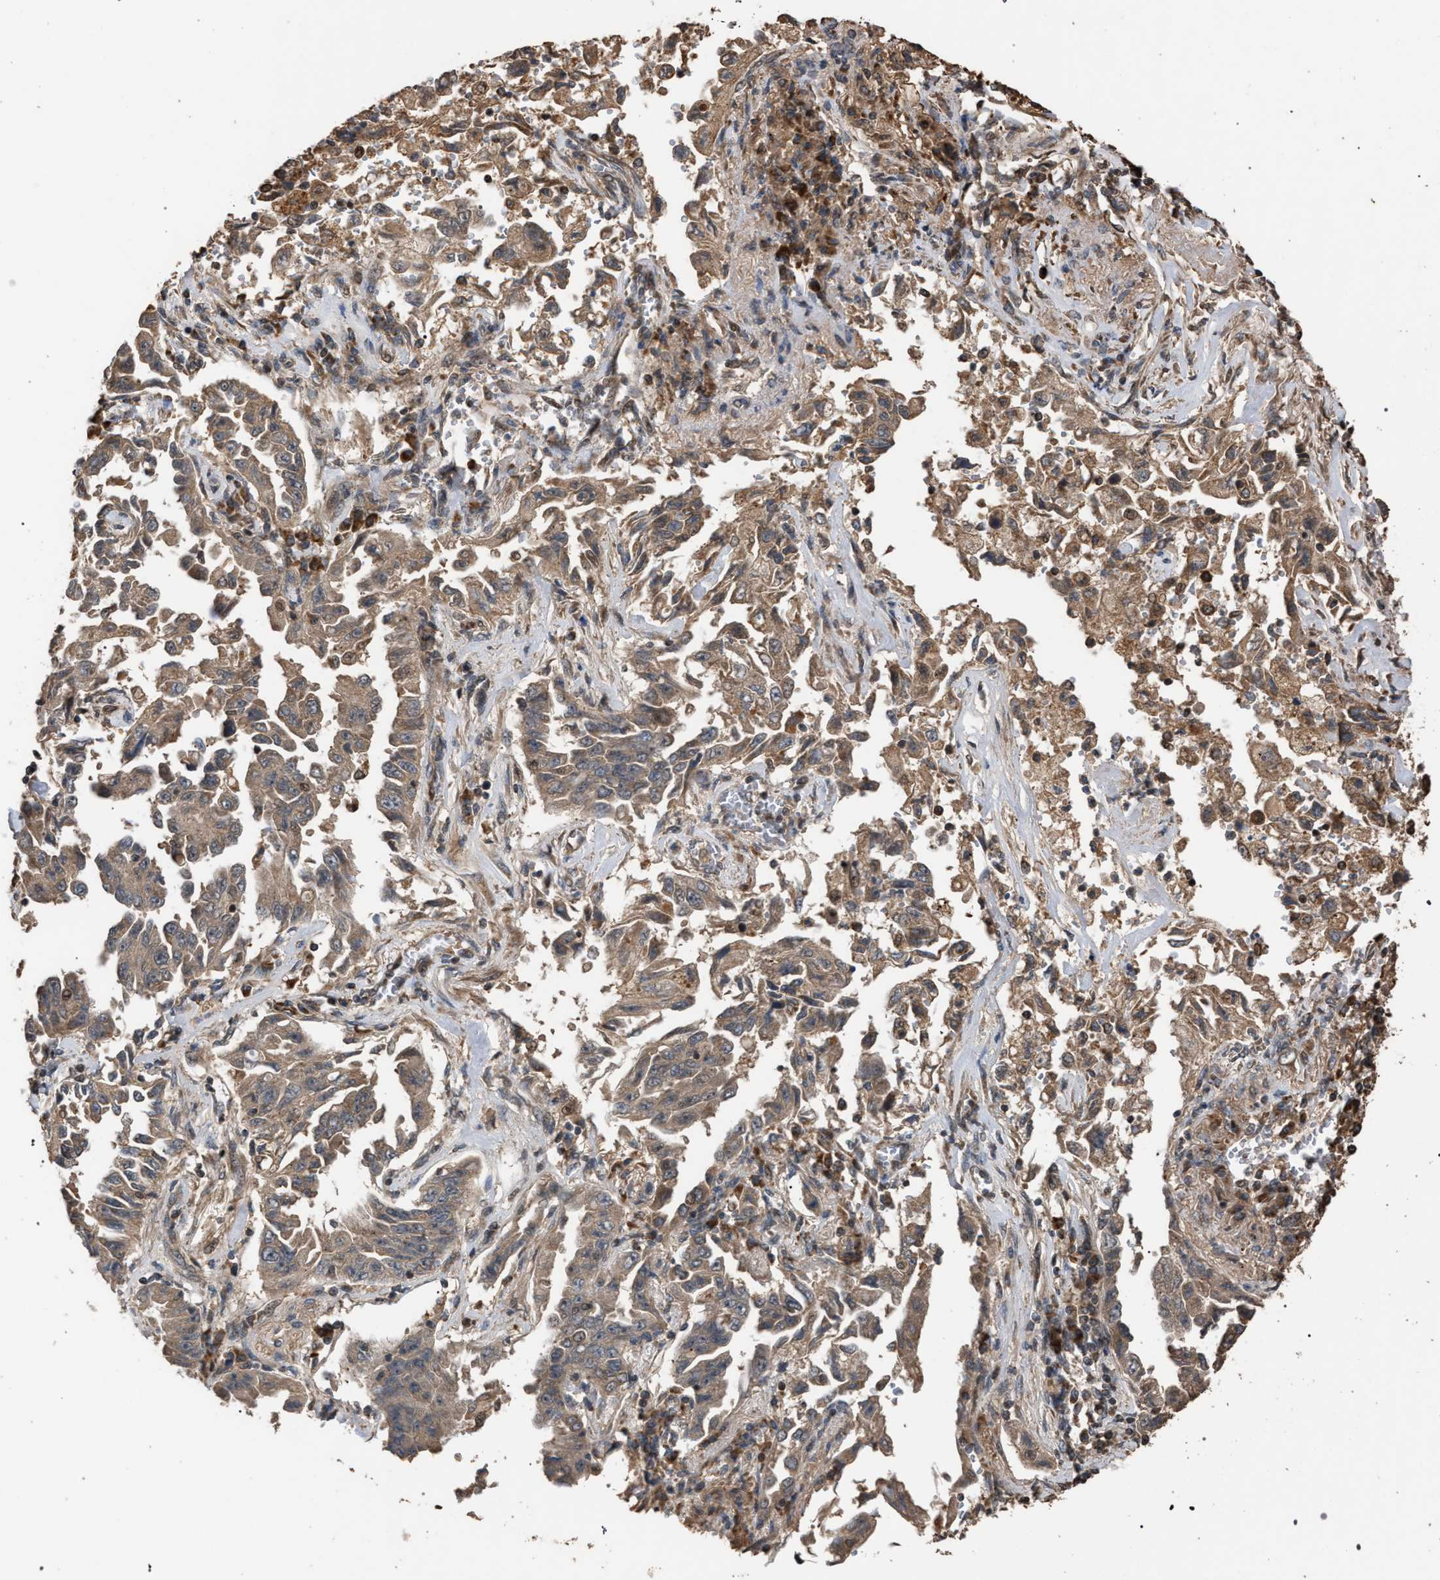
{"staining": {"intensity": "moderate", "quantity": ">75%", "location": "cytoplasmic/membranous"}, "tissue": "lung cancer", "cell_type": "Tumor cells", "image_type": "cancer", "snomed": [{"axis": "morphology", "description": "Adenocarcinoma, NOS"}, {"axis": "topography", "description": "Lung"}], "caption": "Protein staining of lung cancer (adenocarcinoma) tissue demonstrates moderate cytoplasmic/membranous staining in about >75% of tumor cells. (Stains: DAB (3,3'-diaminobenzidine) in brown, nuclei in blue, Microscopy: brightfield microscopy at high magnification).", "gene": "NAA35", "patient": {"sex": "female", "age": 51}}